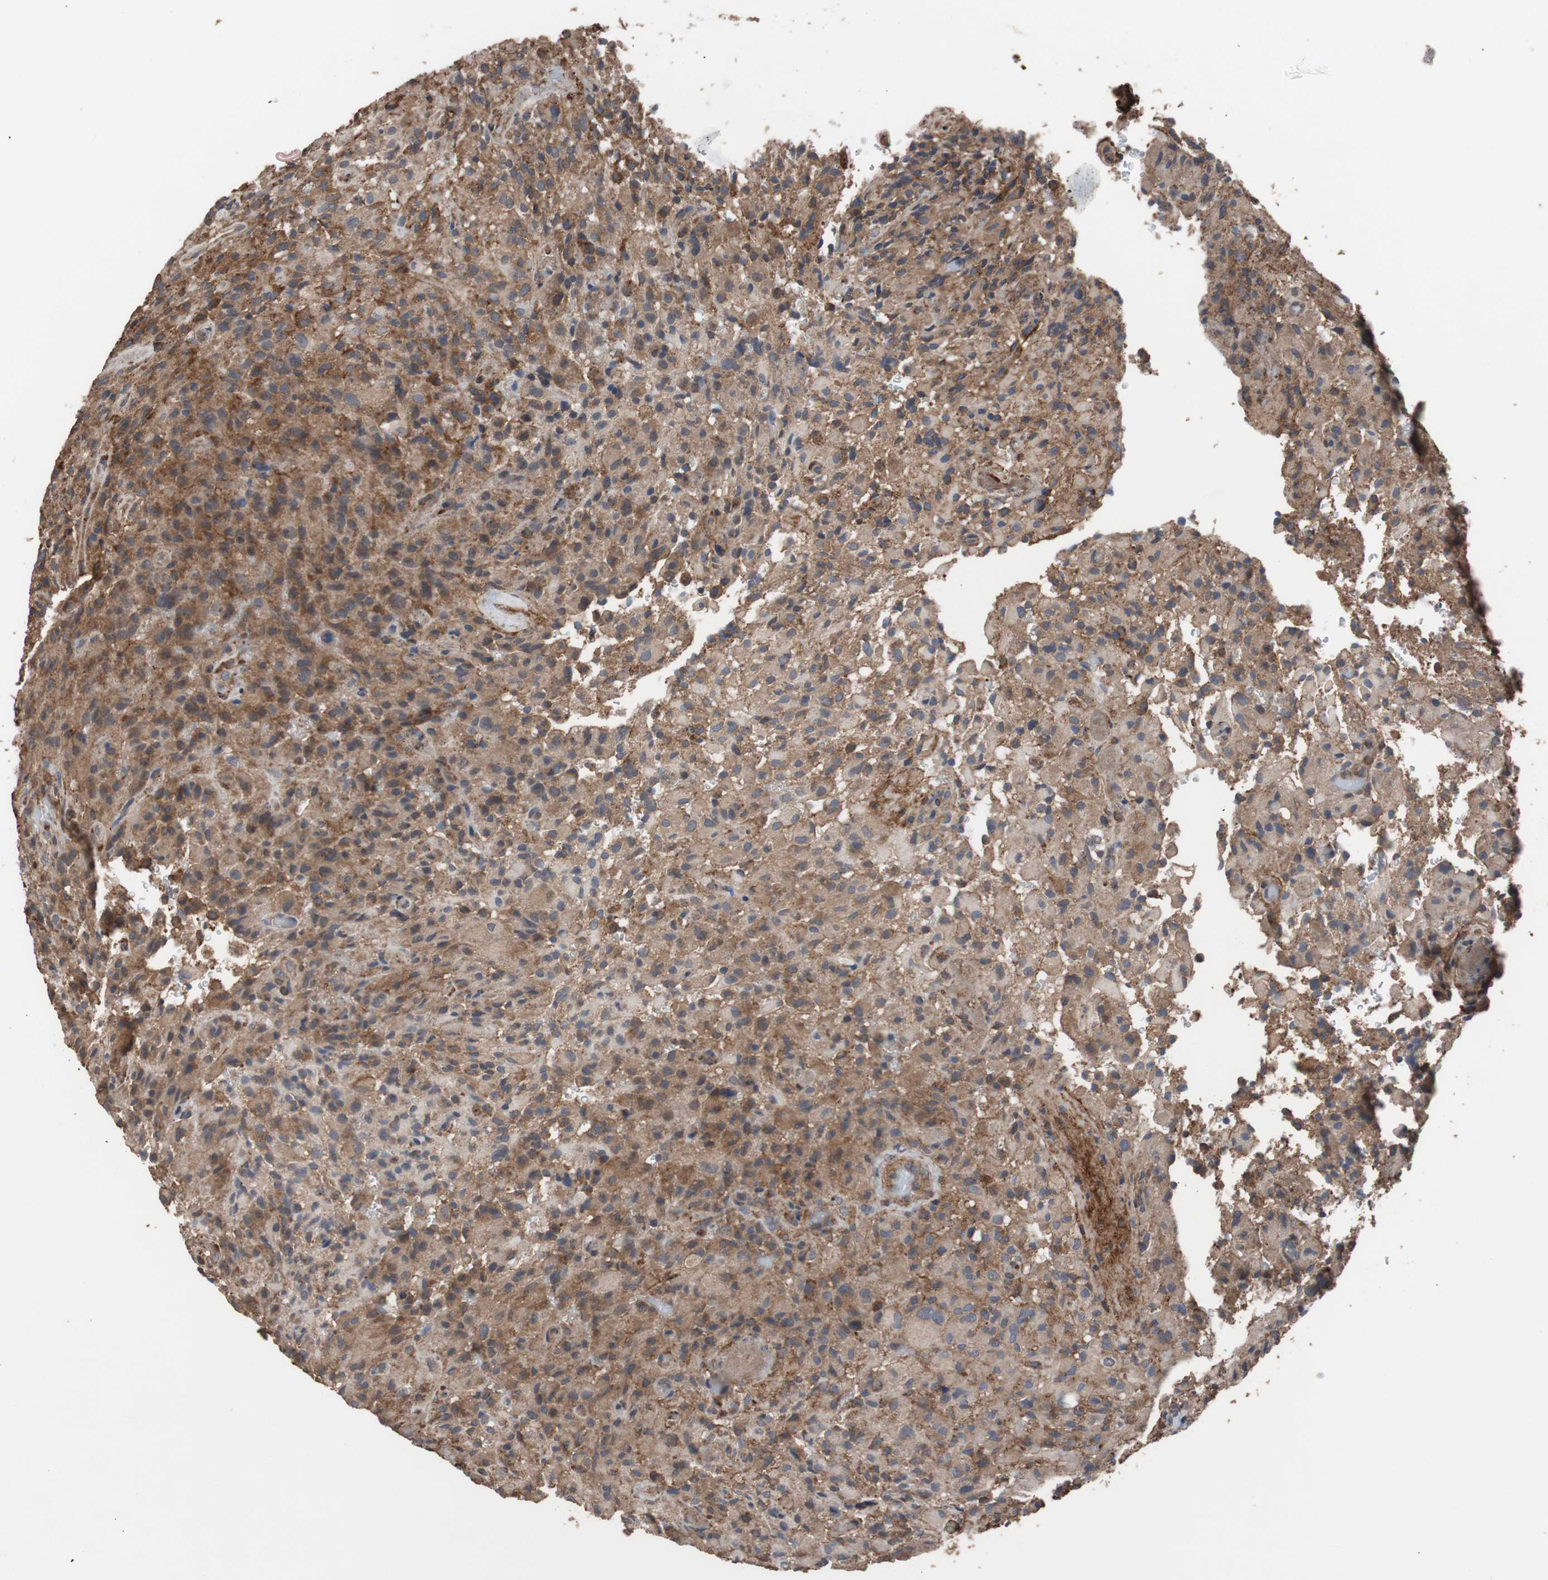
{"staining": {"intensity": "moderate", "quantity": "<25%", "location": "cytoplasmic/membranous"}, "tissue": "glioma", "cell_type": "Tumor cells", "image_type": "cancer", "snomed": [{"axis": "morphology", "description": "Glioma, malignant, High grade"}, {"axis": "topography", "description": "Brain"}], "caption": "Immunohistochemical staining of glioma reveals low levels of moderate cytoplasmic/membranous protein positivity in about <25% of tumor cells.", "gene": "COL6A2", "patient": {"sex": "male", "age": 71}}